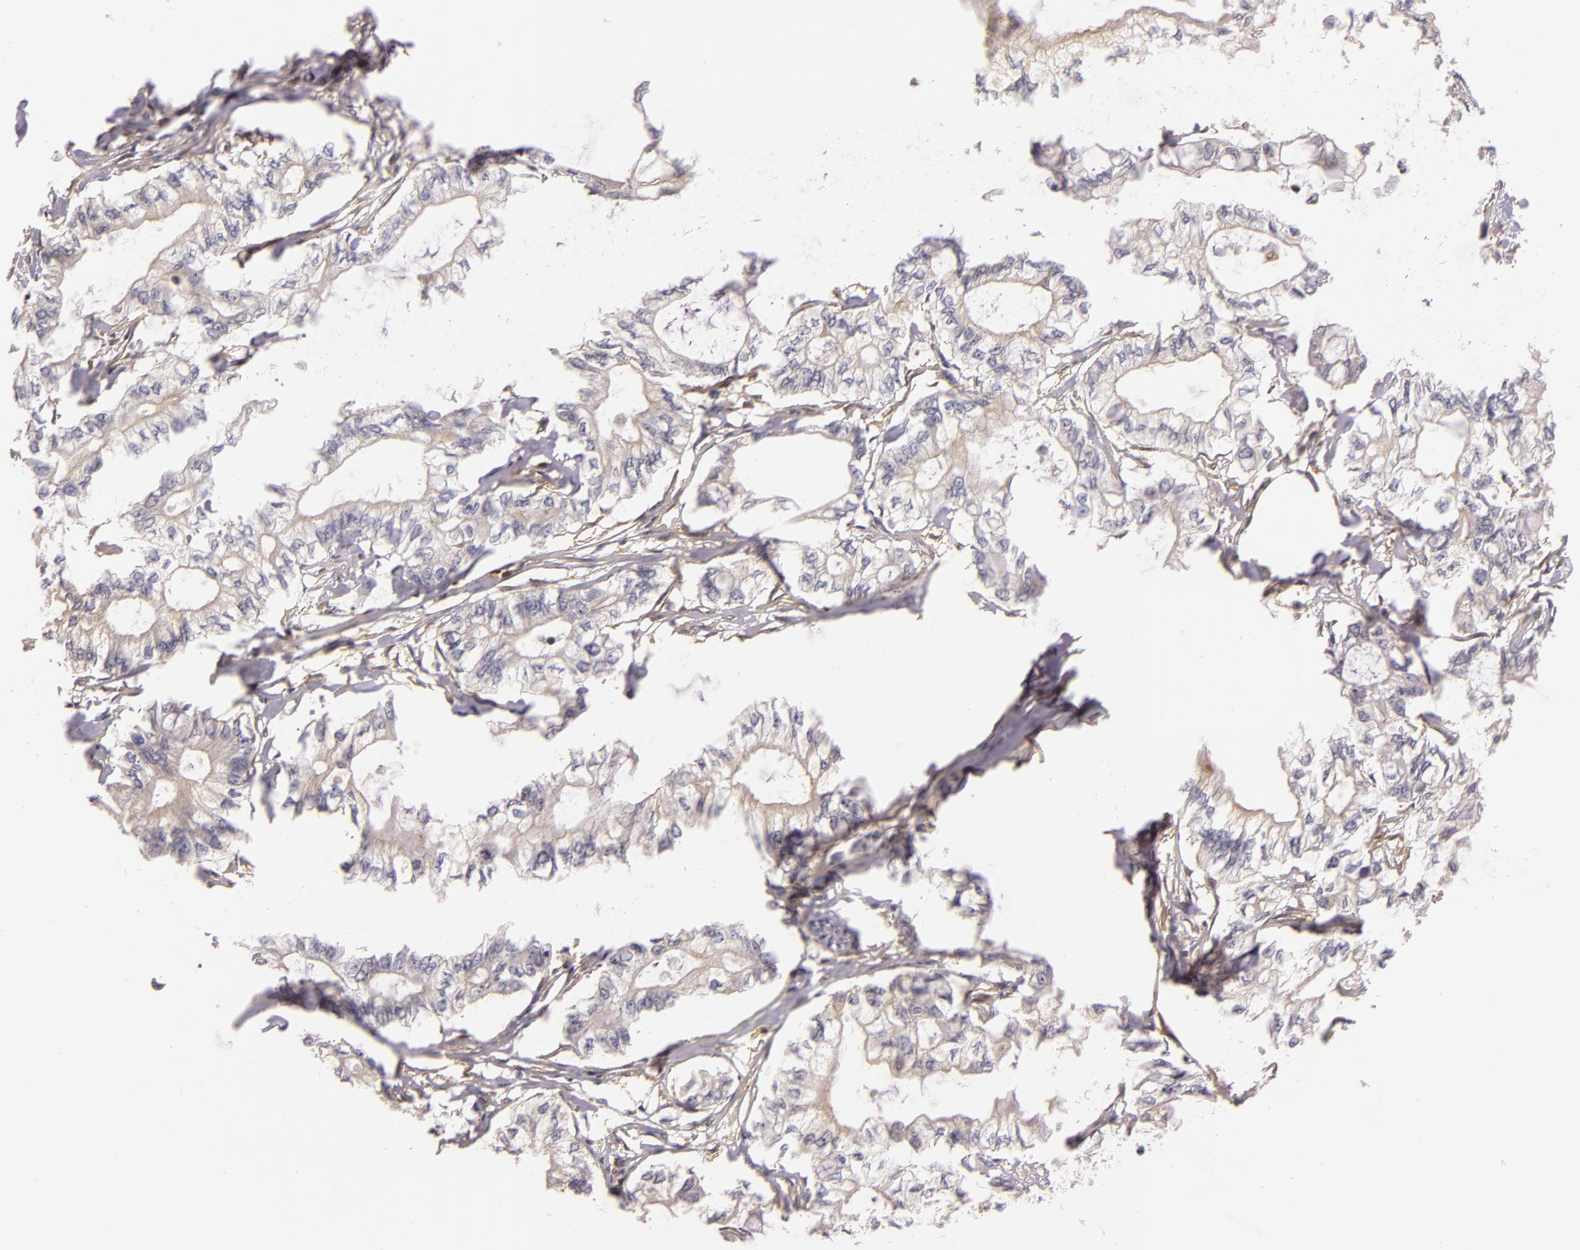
{"staining": {"intensity": "weak", "quantity": "<25%", "location": "cytoplasmic/membranous"}, "tissue": "pancreatic cancer", "cell_type": "Tumor cells", "image_type": "cancer", "snomed": [{"axis": "morphology", "description": "Adenocarcinoma, NOS"}, {"axis": "topography", "description": "Pancreas"}], "caption": "Pancreatic adenocarcinoma was stained to show a protein in brown. There is no significant staining in tumor cells.", "gene": "TOM1", "patient": {"sex": "male", "age": 79}}